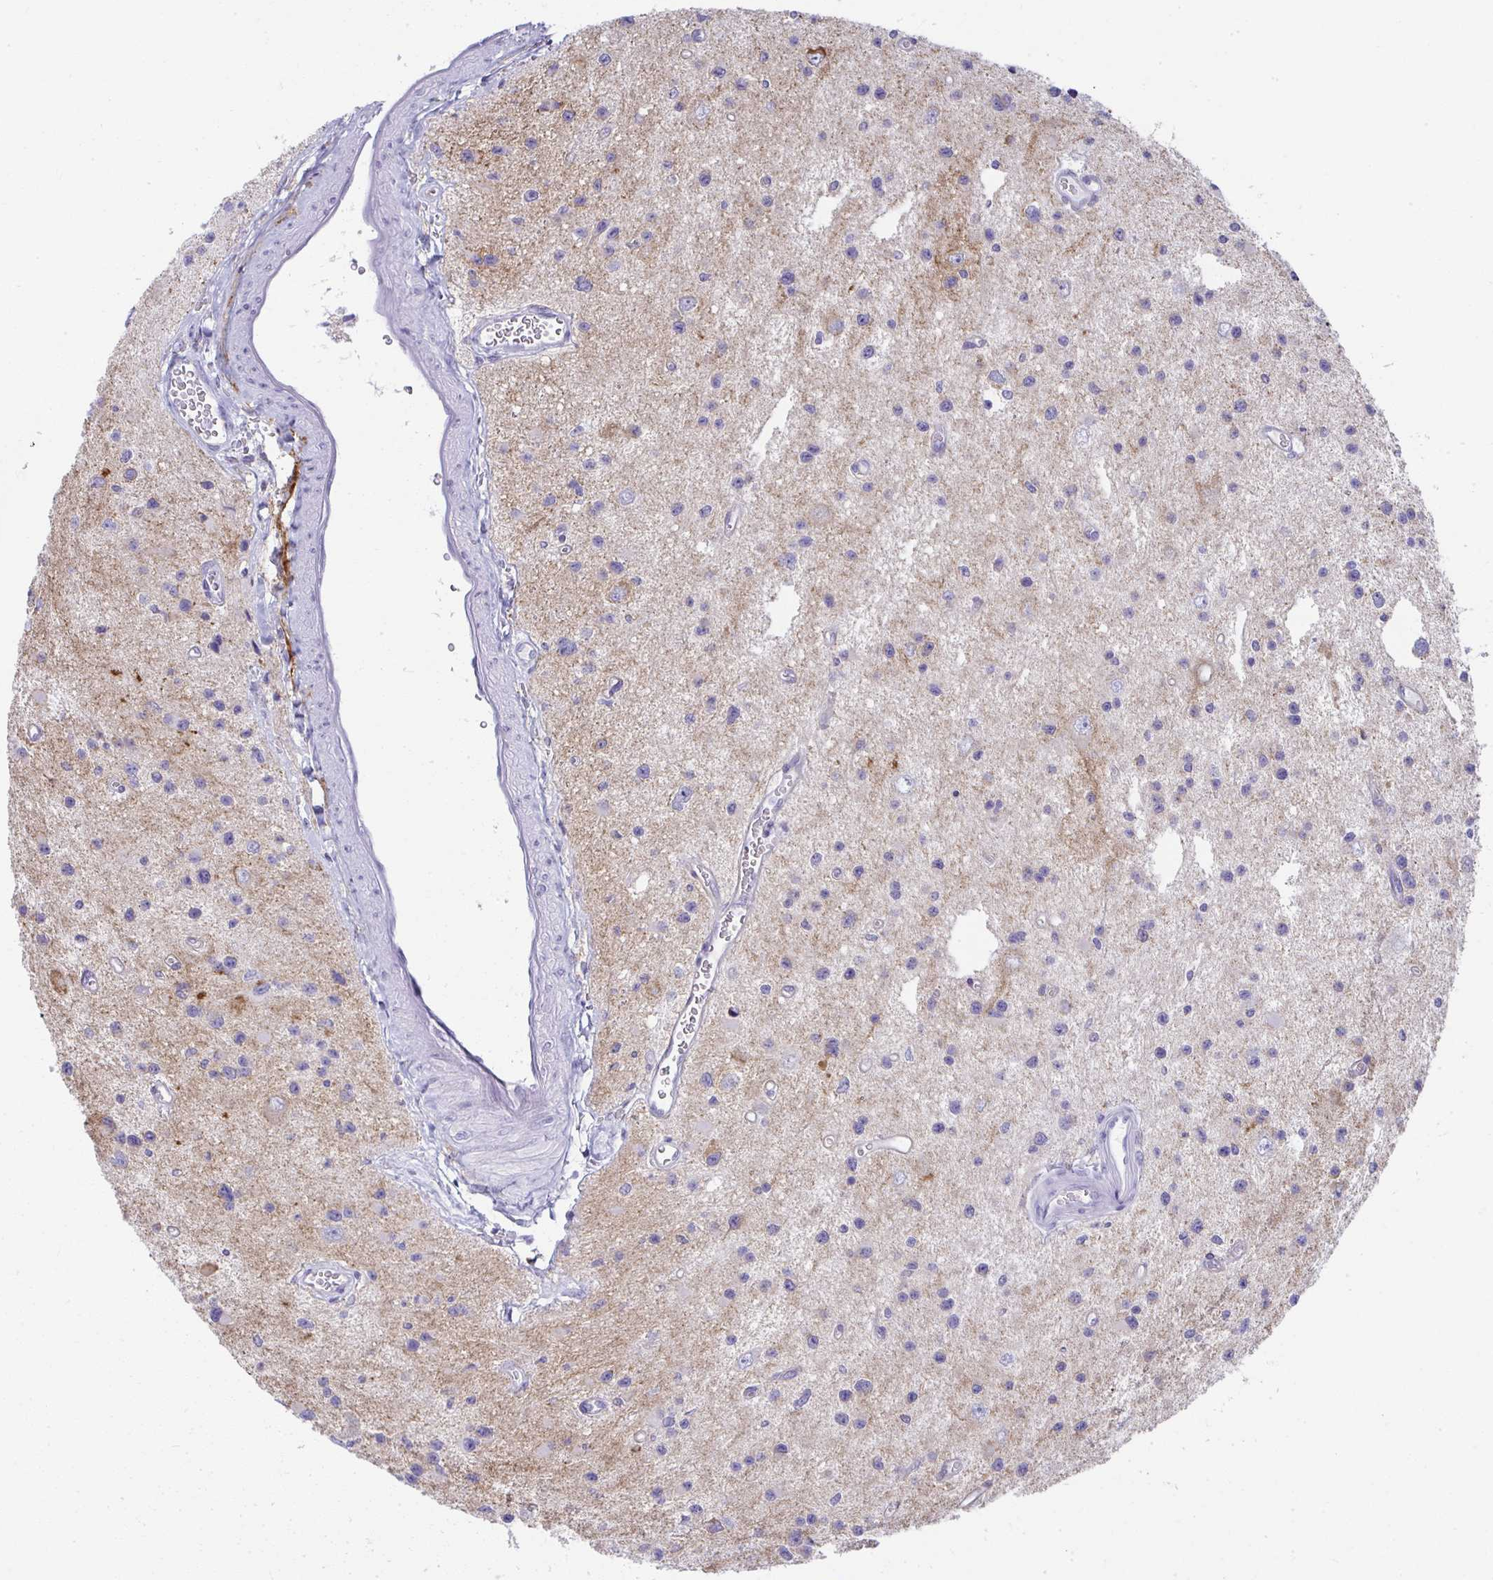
{"staining": {"intensity": "negative", "quantity": "none", "location": "none"}, "tissue": "glioma", "cell_type": "Tumor cells", "image_type": "cancer", "snomed": [{"axis": "morphology", "description": "Glioma, malignant, Low grade"}, {"axis": "topography", "description": "Brain"}], "caption": "An IHC micrograph of low-grade glioma (malignant) is shown. There is no staining in tumor cells of low-grade glioma (malignant).", "gene": "SLC6A1", "patient": {"sex": "male", "age": 43}}